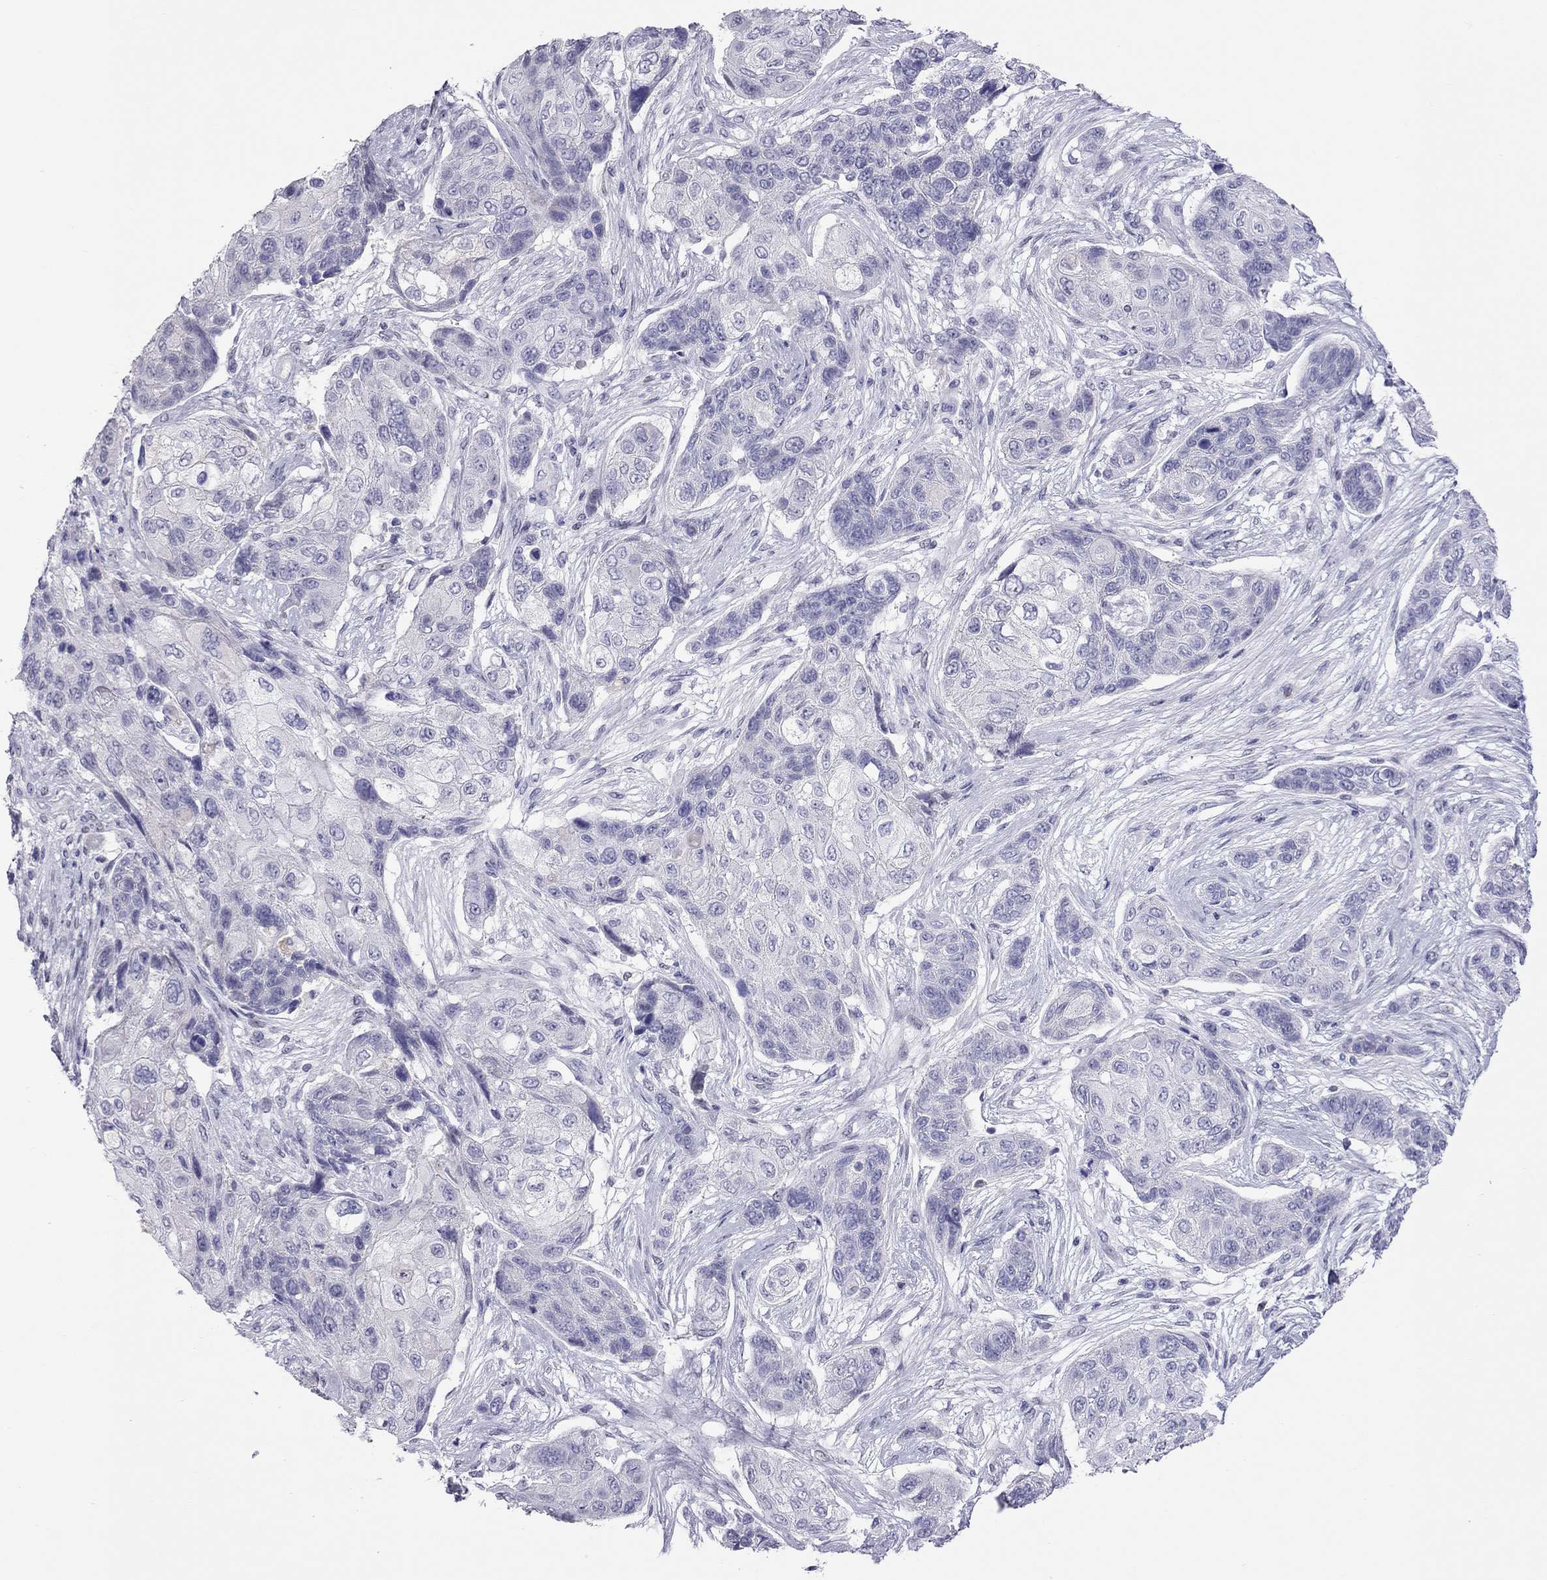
{"staining": {"intensity": "negative", "quantity": "none", "location": "none"}, "tissue": "lung cancer", "cell_type": "Tumor cells", "image_type": "cancer", "snomed": [{"axis": "morphology", "description": "Squamous cell carcinoma, NOS"}, {"axis": "topography", "description": "Lung"}], "caption": "IHC histopathology image of neoplastic tissue: lung cancer stained with DAB shows no significant protein positivity in tumor cells. The staining was performed using DAB to visualize the protein expression in brown, while the nuclei were stained in blue with hematoxylin (Magnification: 20x).", "gene": "TEX14", "patient": {"sex": "male", "age": 69}}